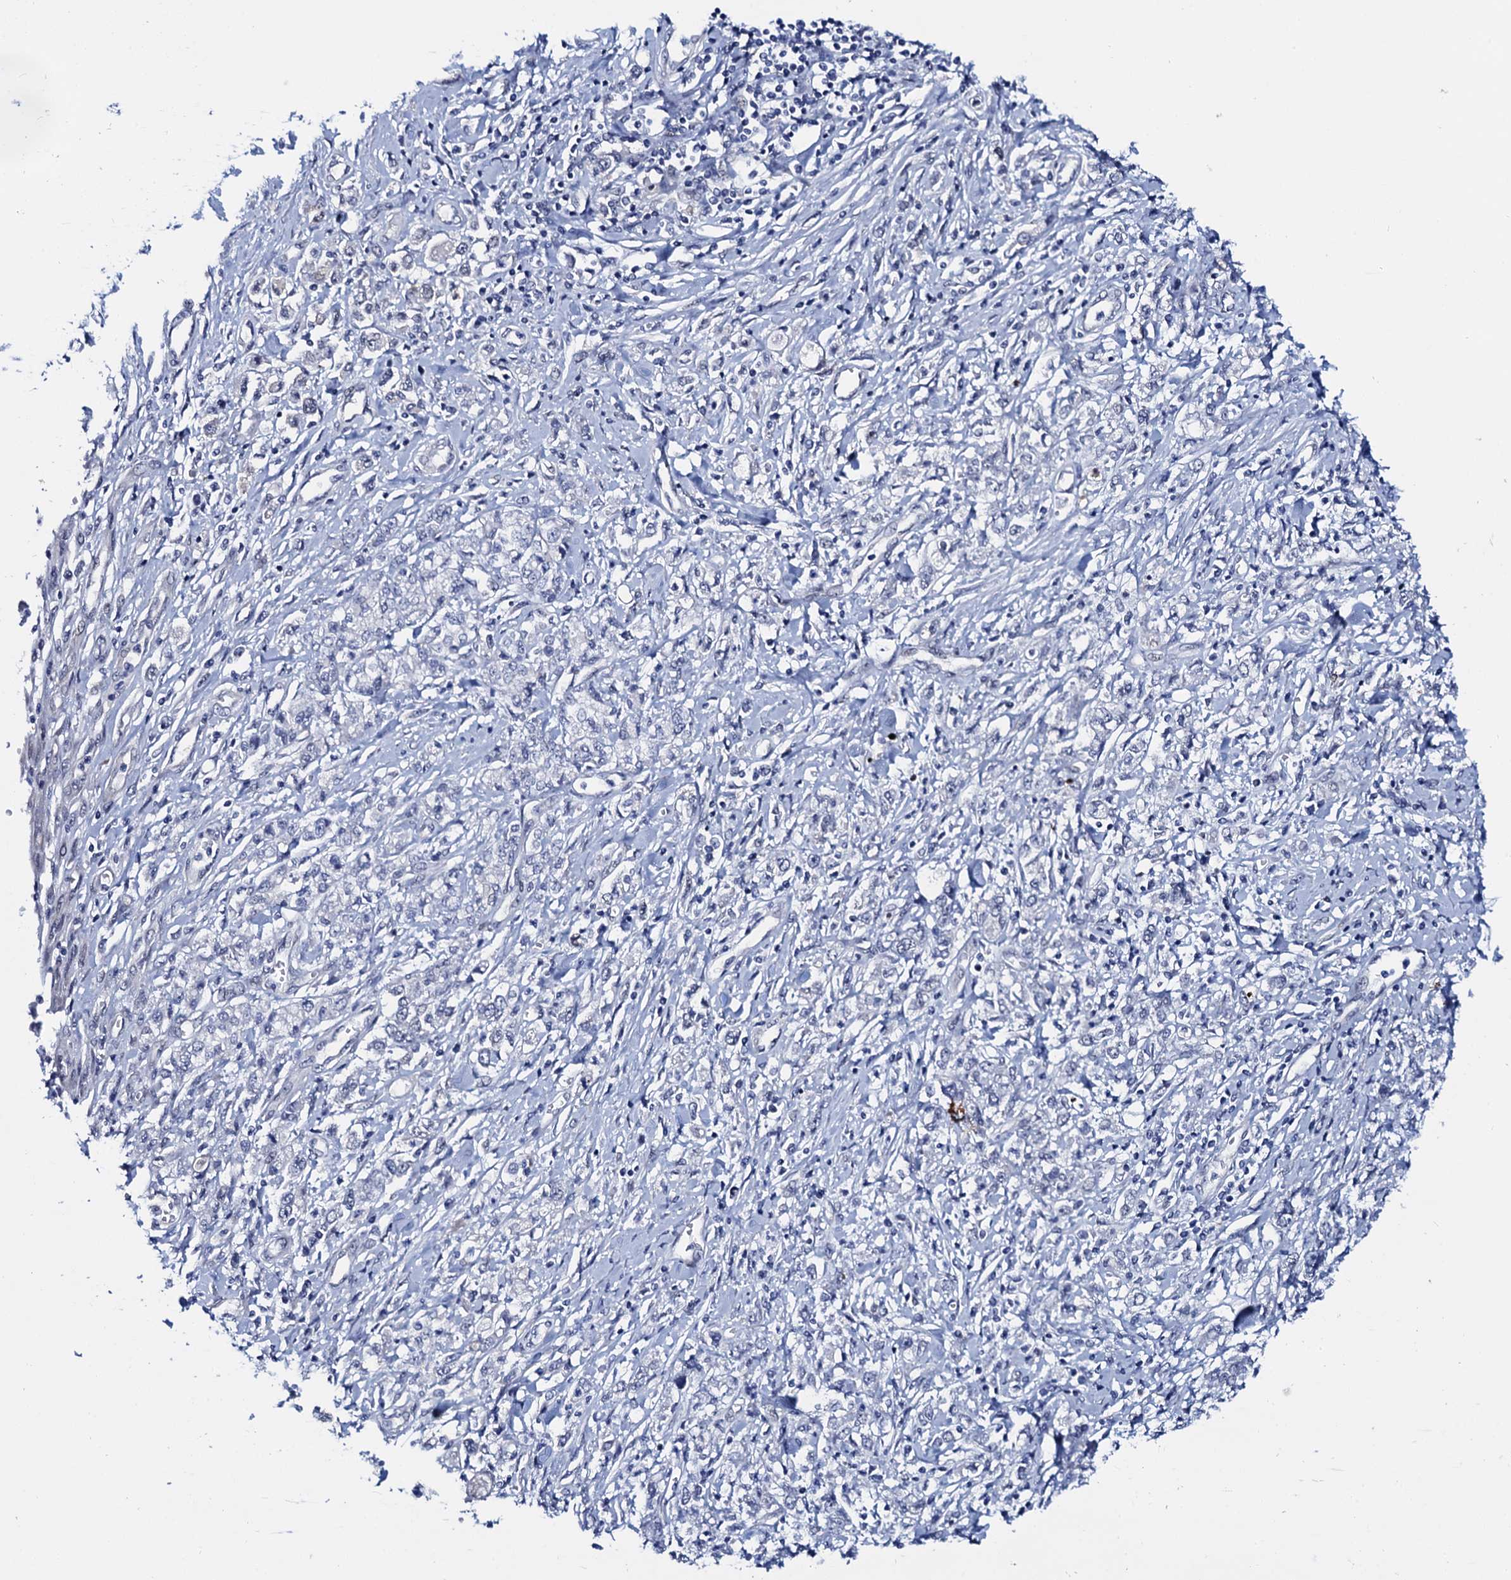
{"staining": {"intensity": "negative", "quantity": "none", "location": "none"}, "tissue": "stomach cancer", "cell_type": "Tumor cells", "image_type": "cancer", "snomed": [{"axis": "morphology", "description": "Adenocarcinoma, NOS"}, {"axis": "topography", "description": "Stomach"}], "caption": "This is an immunohistochemistry (IHC) image of human stomach cancer (adenocarcinoma). There is no positivity in tumor cells.", "gene": "C16orf87", "patient": {"sex": "female", "age": 76}}